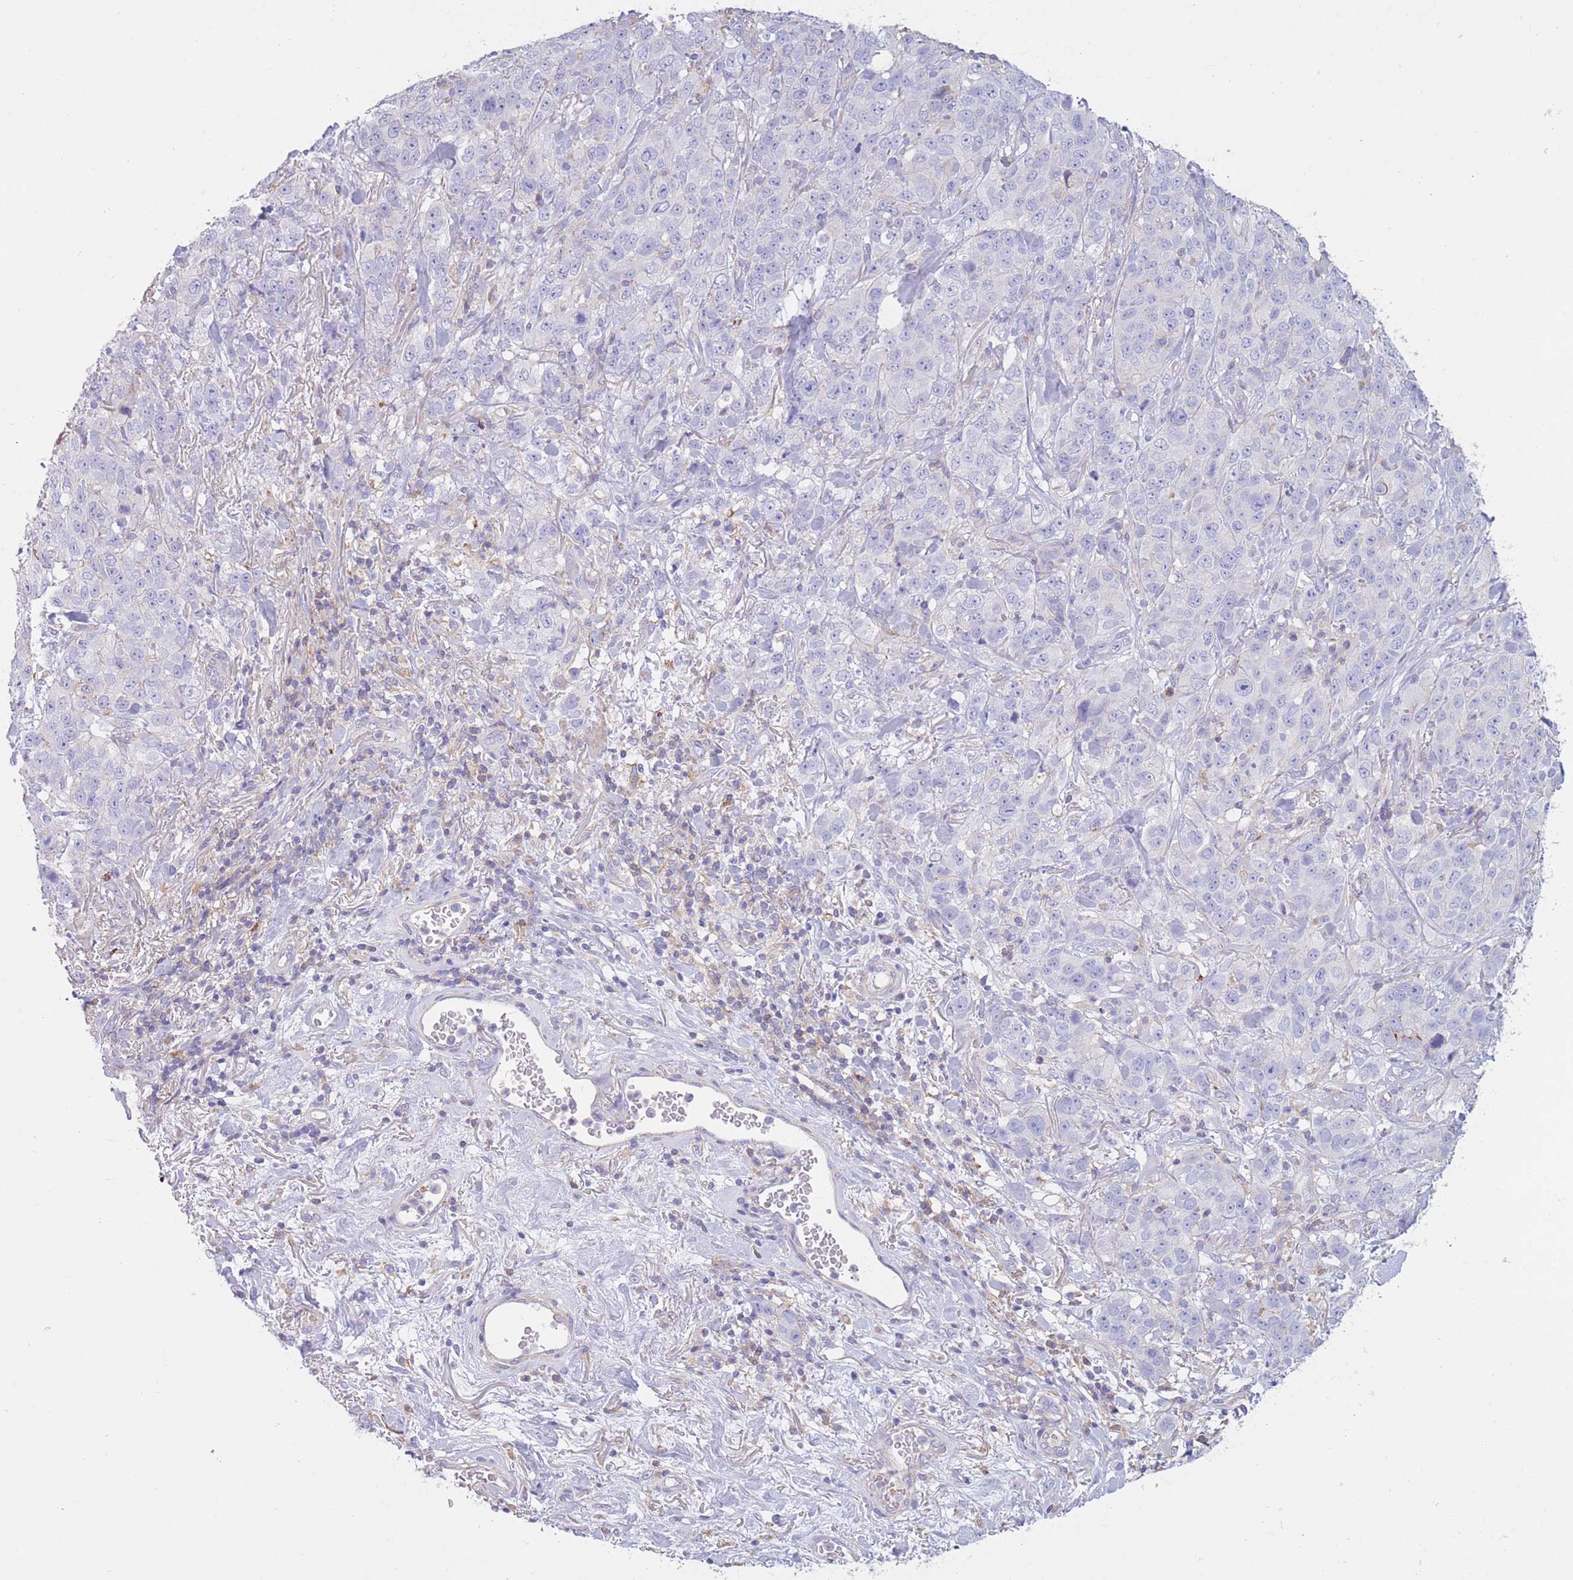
{"staining": {"intensity": "negative", "quantity": "none", "location": "none"}, "tissue": "stomach cancer", "cell_type": "Tumor cells", "image_type": "cancer", "snomed": [{"axis": "morphology", "description": "Adenocarcinoma, NOS"}, {"axis": "topography", "description": "Stomach"}], "caption": "Protein analysis of adenocarcinoma (stomach) displays no significant staining in tumor cells.", "gene": "PDHA1", "patient": {"sex": "male", "age": 48}}